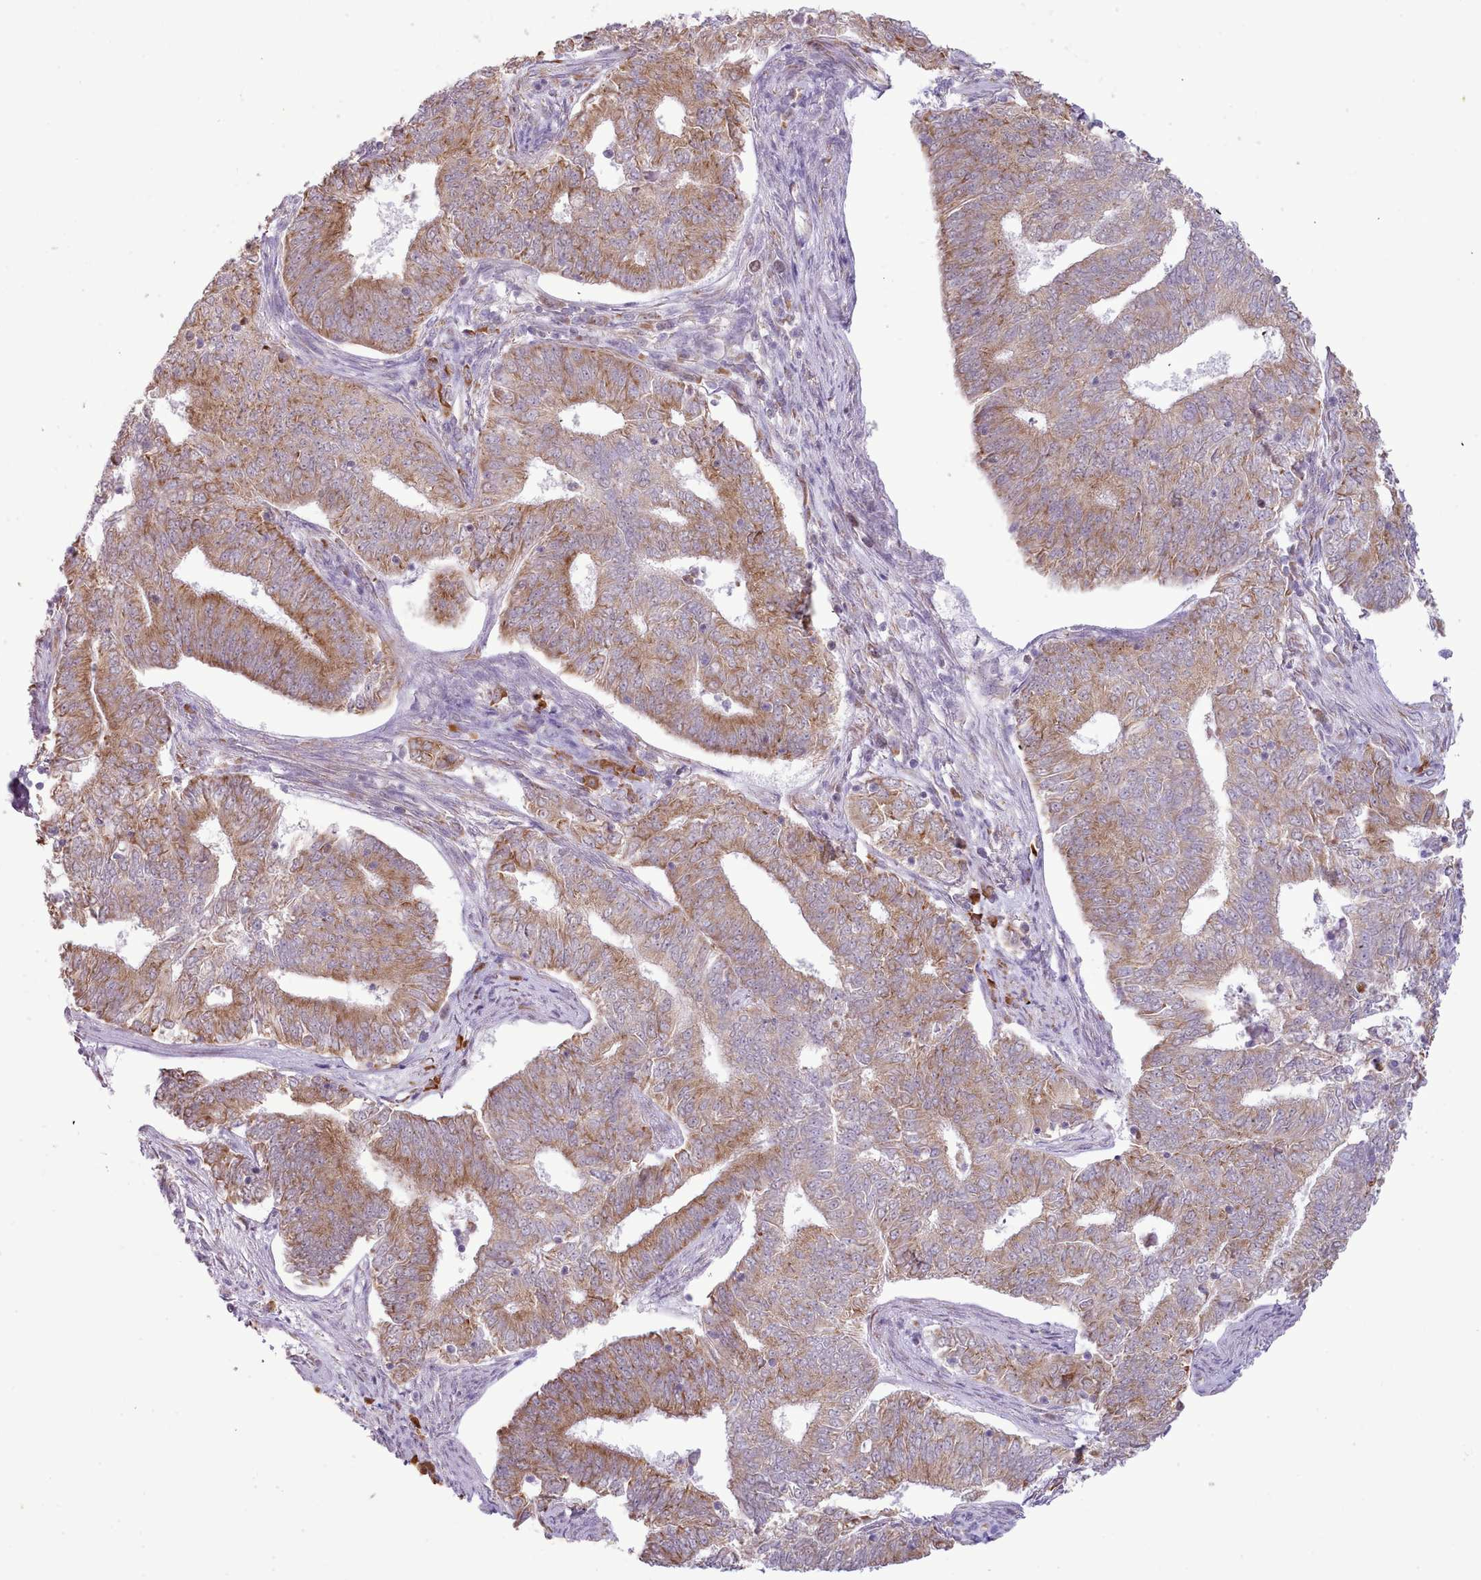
{"staining": {"intensity": "moderate", "quantity": ">75%", "location": "cytoplasmic/membranous"}, "tissue": "endometrial cancer", "cell_type": "Tumor cells", "image_type": "cancer", "snomed": [{"axis": "morphology", "description": "Adenocarcinoma, NOS"}, {"axis": "topography", "description": "Endometrium"}], "caption": "A medium amount of moderate cytoplasmic/membranous expression is identified in about >75% of tumor cells in endometrial cancer tissue.", "gene": "SEC61B", "patient": {"sex": "female", "age": 62}}